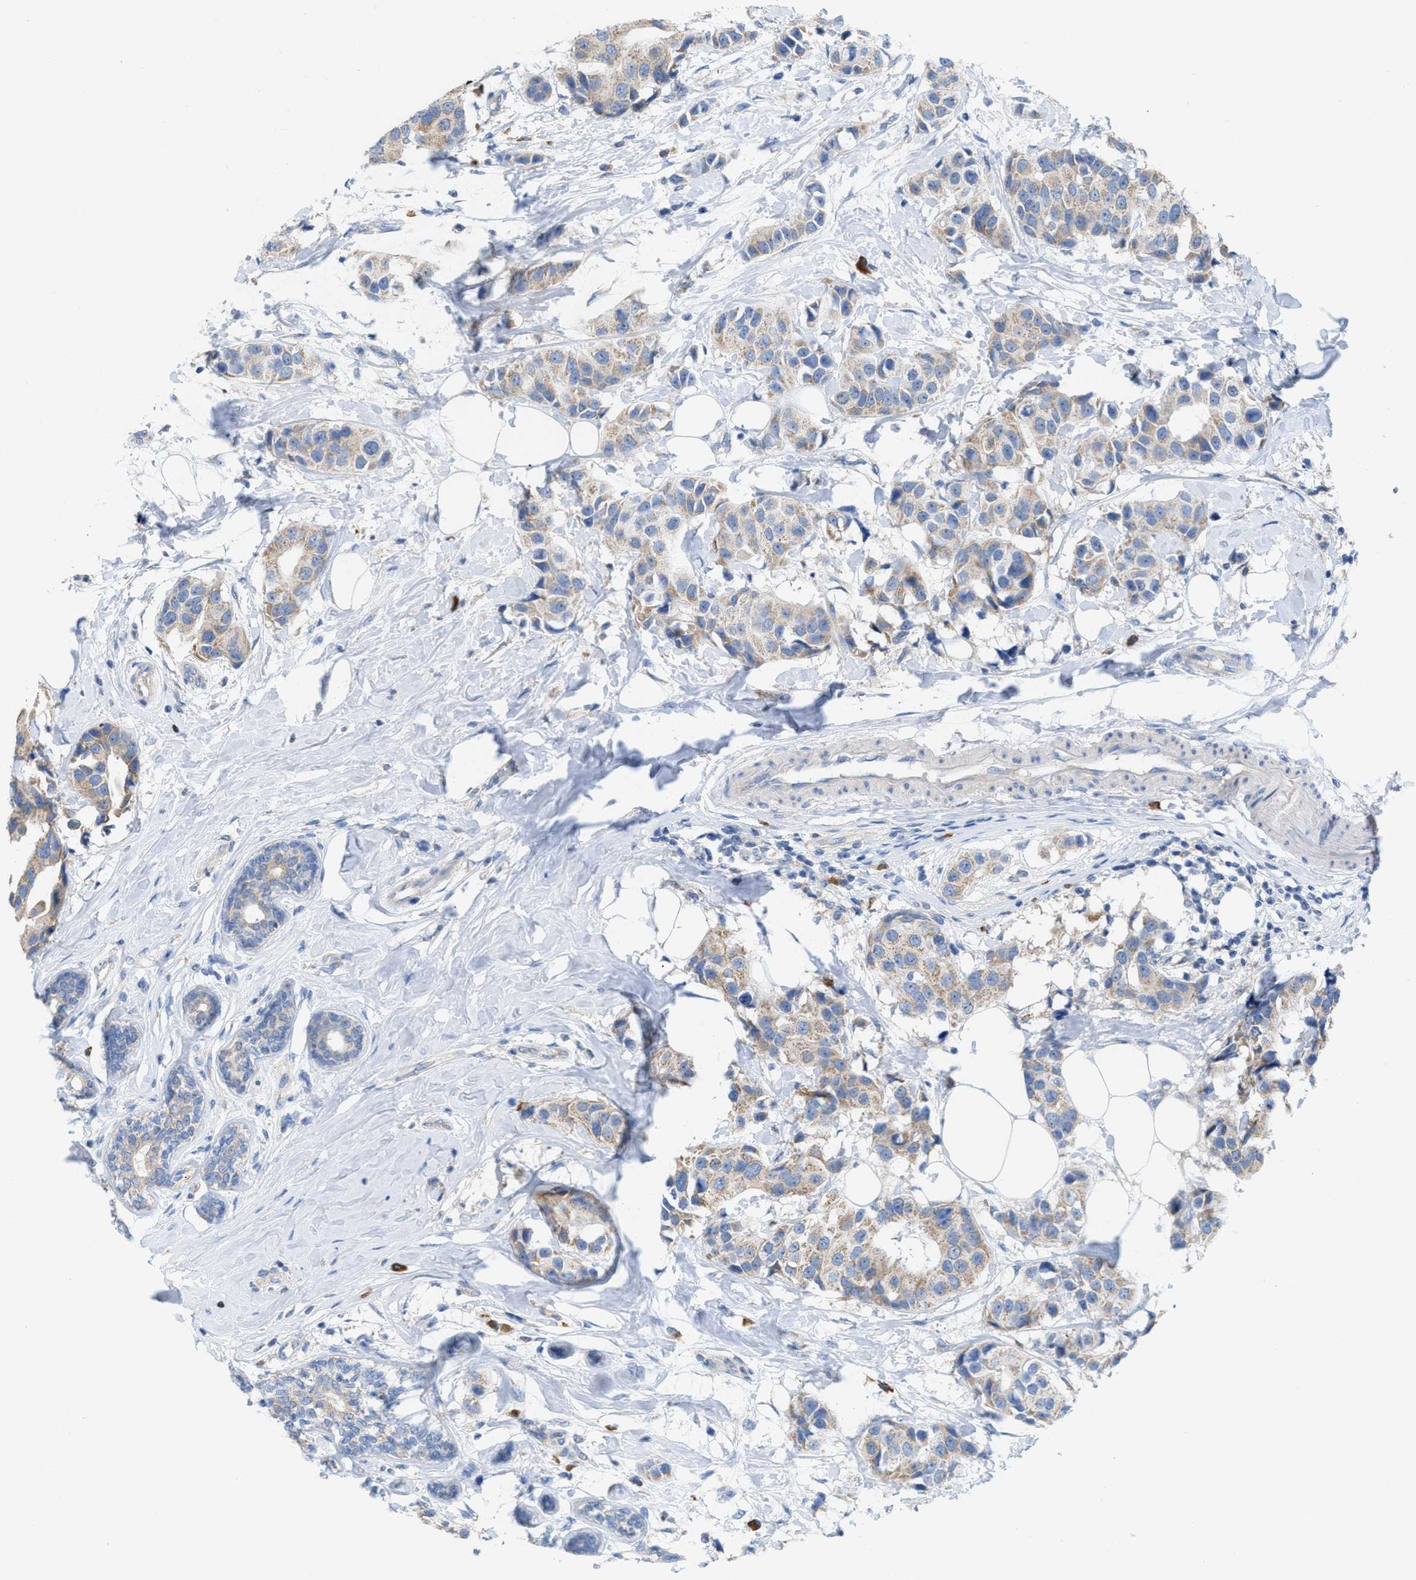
{"staining": {"intensity": "weak", "quantity": "25%-75%", "location": "cytoplasmic/membranous"}, "tissue": "breast cancer", "cell_type": "Tumor cells", "image_type": "cancer", "snomed": [{"axis": "morphology", "description": "Normal tissue, NOS"}, {"axis": "morphology", "description": "Duct carcinoma"}, {"axis": "topography", "description": "Breast"}], "caption": "Breast cancer stained with immunohistochemistry shows weak cytoplasmic/membranous staining in about 25%-75% of tumor cells.", "gene": "DYNC2I1", "patient": {"sex": "female", "age": 39}}